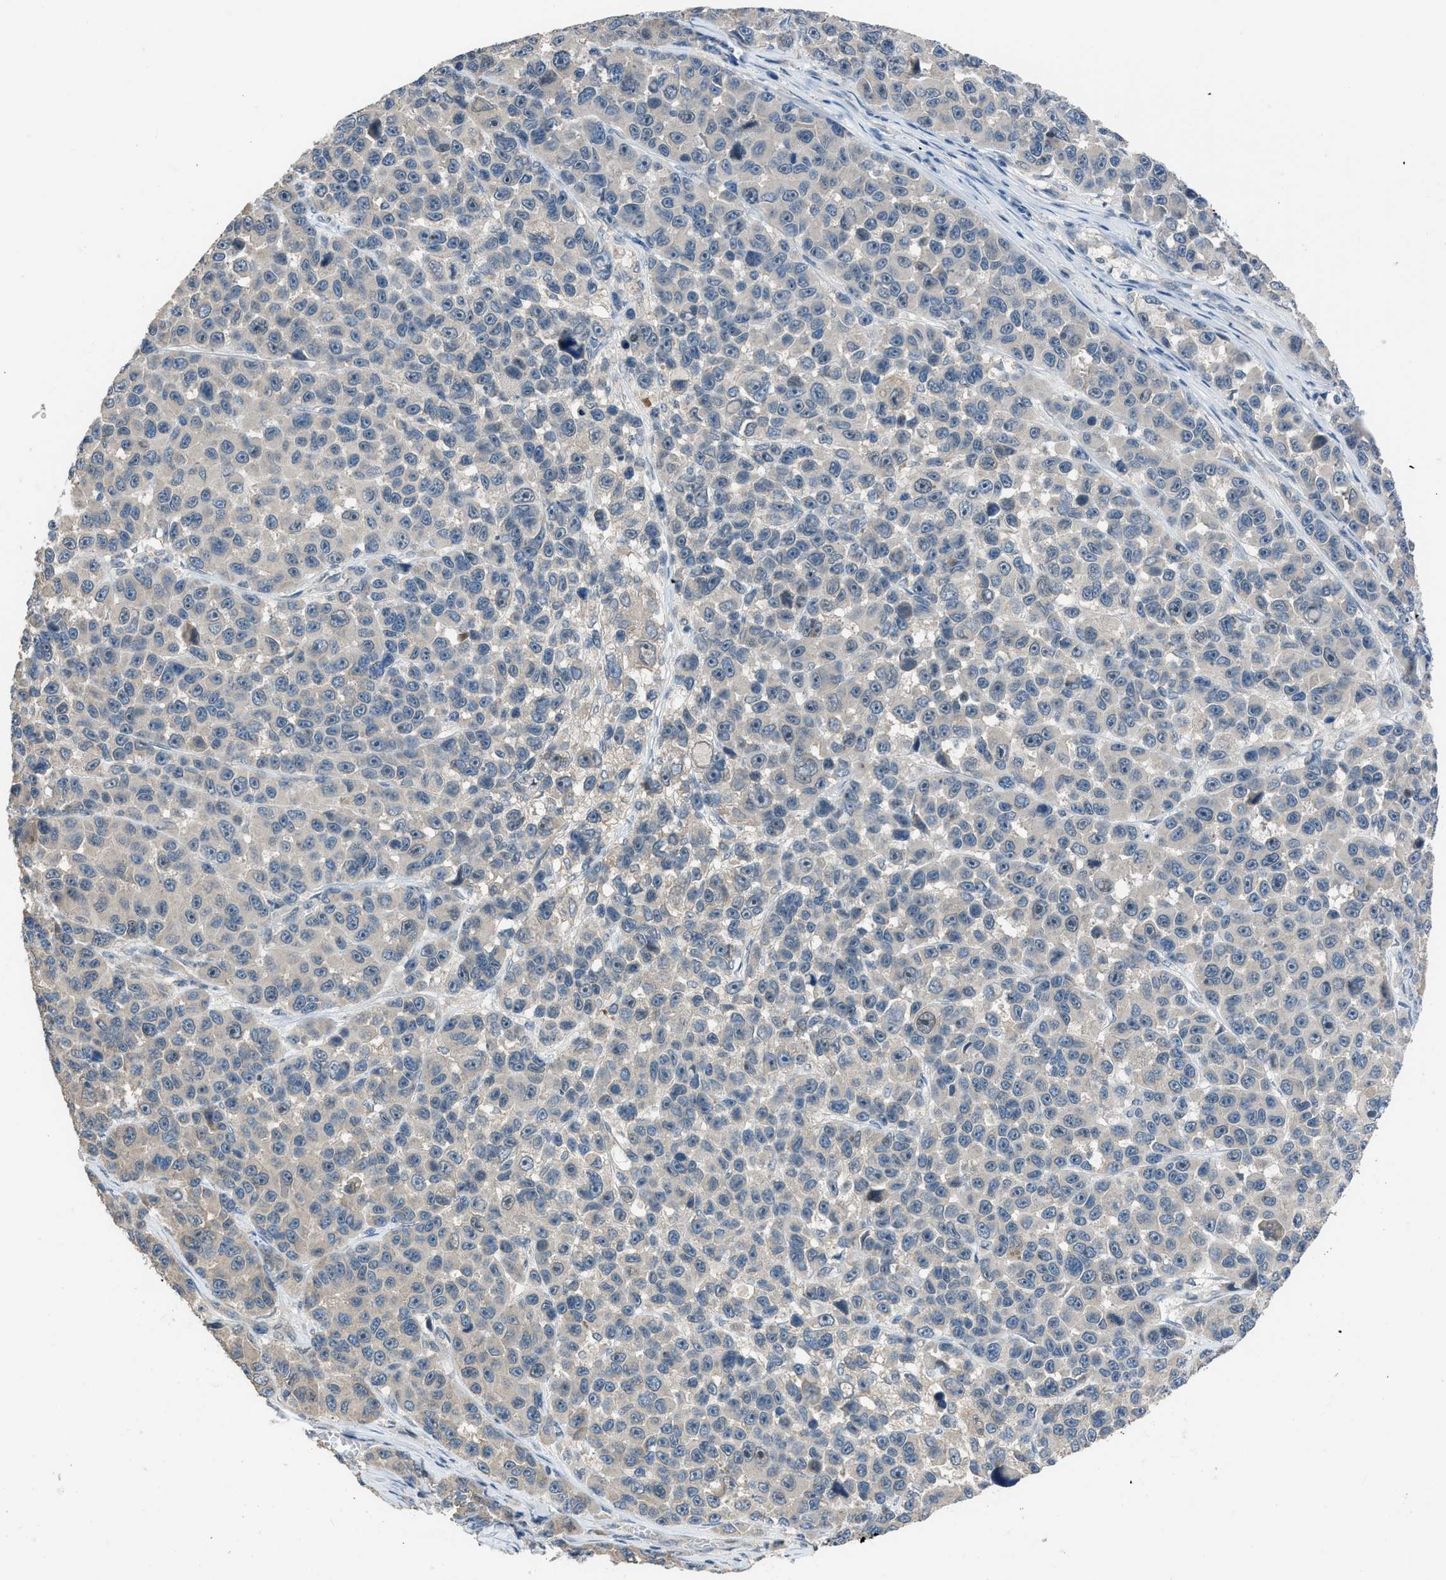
{"staining": {"intensity": "moderate", "quantity": "<25%", "location": "cytoplasmic/membranous,nuclear"}, "tissue": "melanoma", "cell_type": "Tumor cells", "image_type": "cancer", "snomed": [{"axis": "morphology", "description": "Malignant melanoma, NOS"}, {"axis": "topography", "description": "Skin"}], "caption": "Protein expression by immunohistochemistry shows moderate cytoplasmic/membranous and nuclear staining in about <25% of tumor cells in melanoma.", "gene": "MIS18A", "patient": {"sex": "male", "age": 53}}